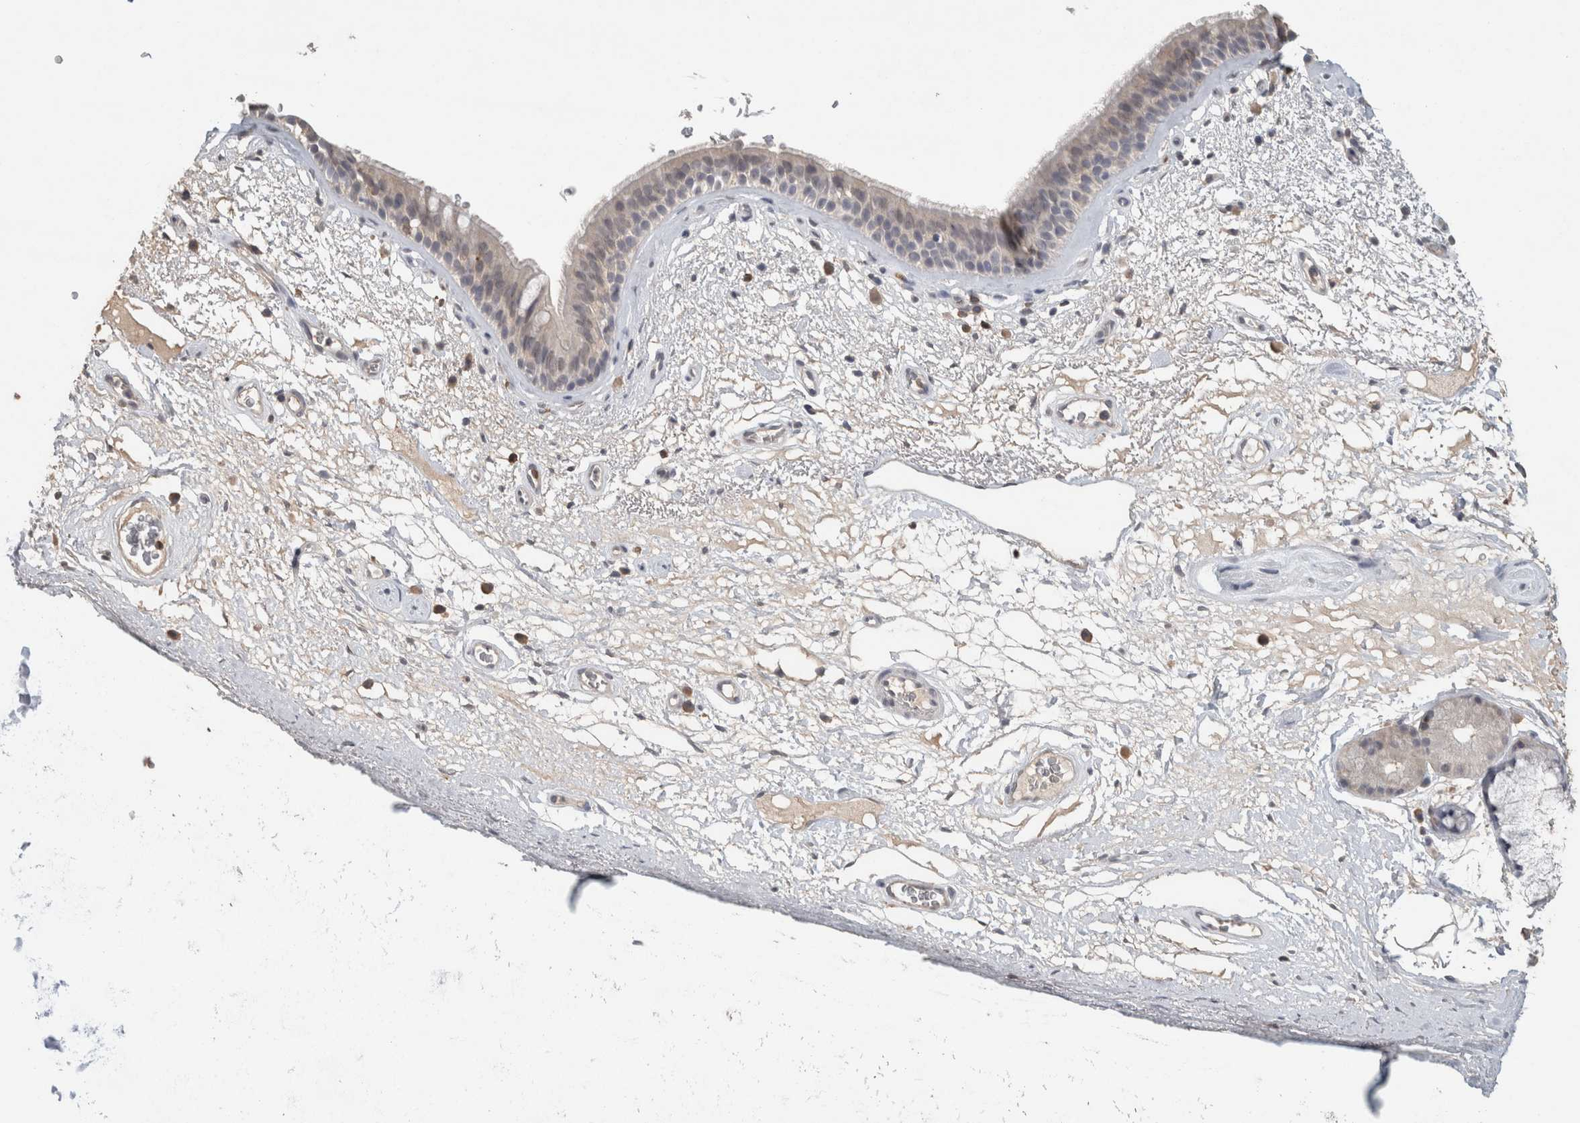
{"staining": {"intensity": "negative", "quantity": "none", "location": "none"}, "tissue": "bronchus", "cell_type": "Respiratory epithelial cells", "image_type": "normal", "snomed": [{"axis": "morphology", "description": "Normal tissue, NOS"}, {"axis": "topography", "description": "Cartilage tissue"}], "caption": "The immunohistochemistry histopathology image has no significant expression in respiratory epithelial cells of bronchus.", "gene": "TRAT1", "patient": {"sex": "female", "age": 63}}